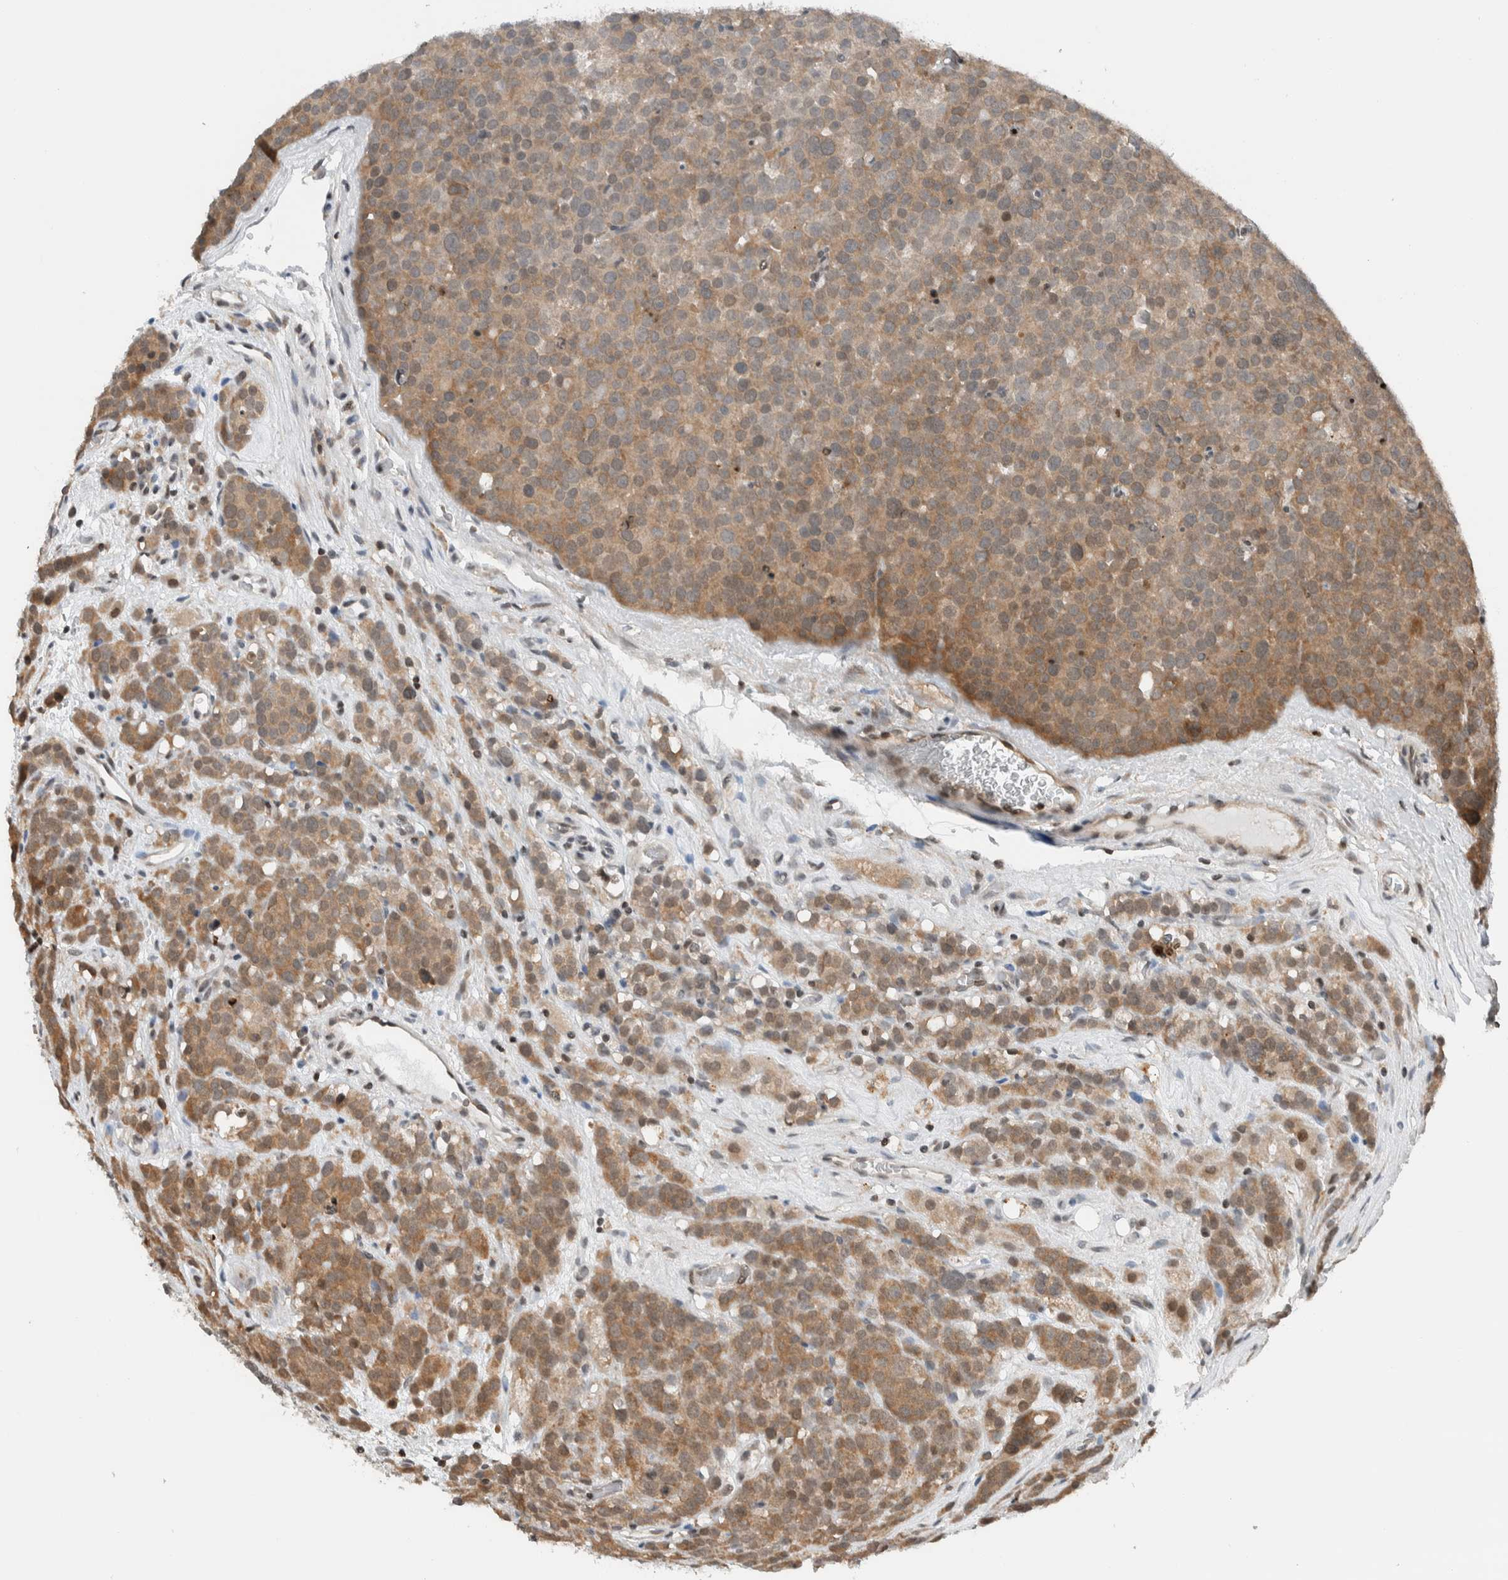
{"staining": {"intensity": "moderate", "quantity": ">75%", "location": "cytoplasmic/membranous"}, "tissue": "testis cancer", "cell_type": "Tumor cells", "image_type": "cancer", "snomed": [{"axis": "morphology", "description": "Seminoma, NOS"}, {"axis": "topography", "description": "Testis"}], "caption": "Testis seminoma tissue demonstrates moderate cytoplasmic/membranous staining in approximately >75% of tumor cells (brown staining indicates protein expression, while blue staining denotes nuclei).", "gene": "NPLOC4", "patient": {"sex": "male", "age": 71}}